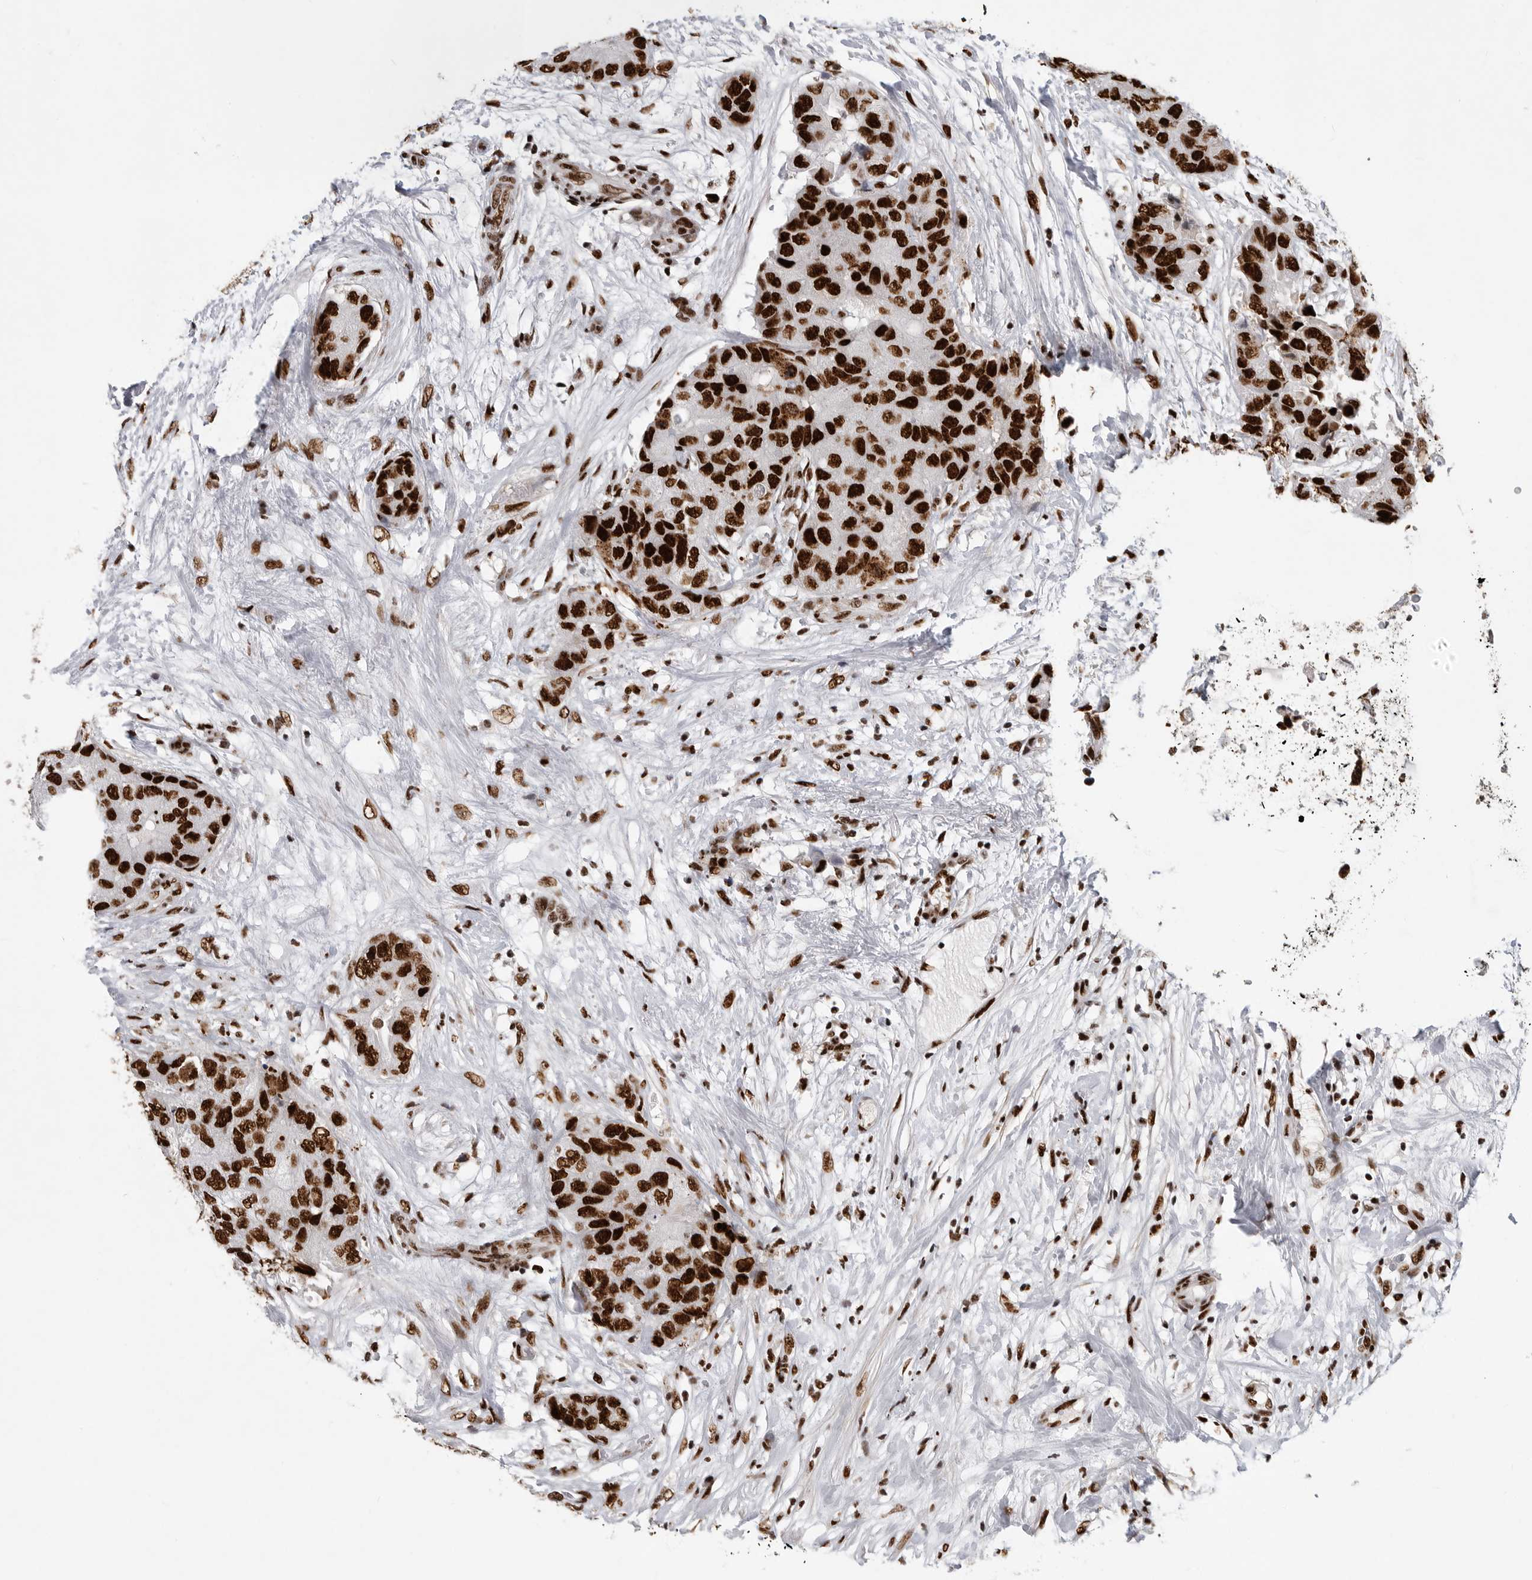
{"staining": {"intensity": "strong", "quantity": ">75%", "location": "nuclear"}, "tissue": "breast cancer", "cell_type": "Tumor cells", "image_type": "cancer", "snomed": [{"axis": "morphology", "description": "Duct carcinoma"}, {"axis": "topography", "description": "Breast"}], "caption": "Approximately >75% of tumor cells in human breast cancer (intraductal carcinoma) reveal strong nuclear protein staining as visualized by brown immunohistochemical staining.", "gene": "BCLAF1", "patient": {"sex": "female", "age": 62}}